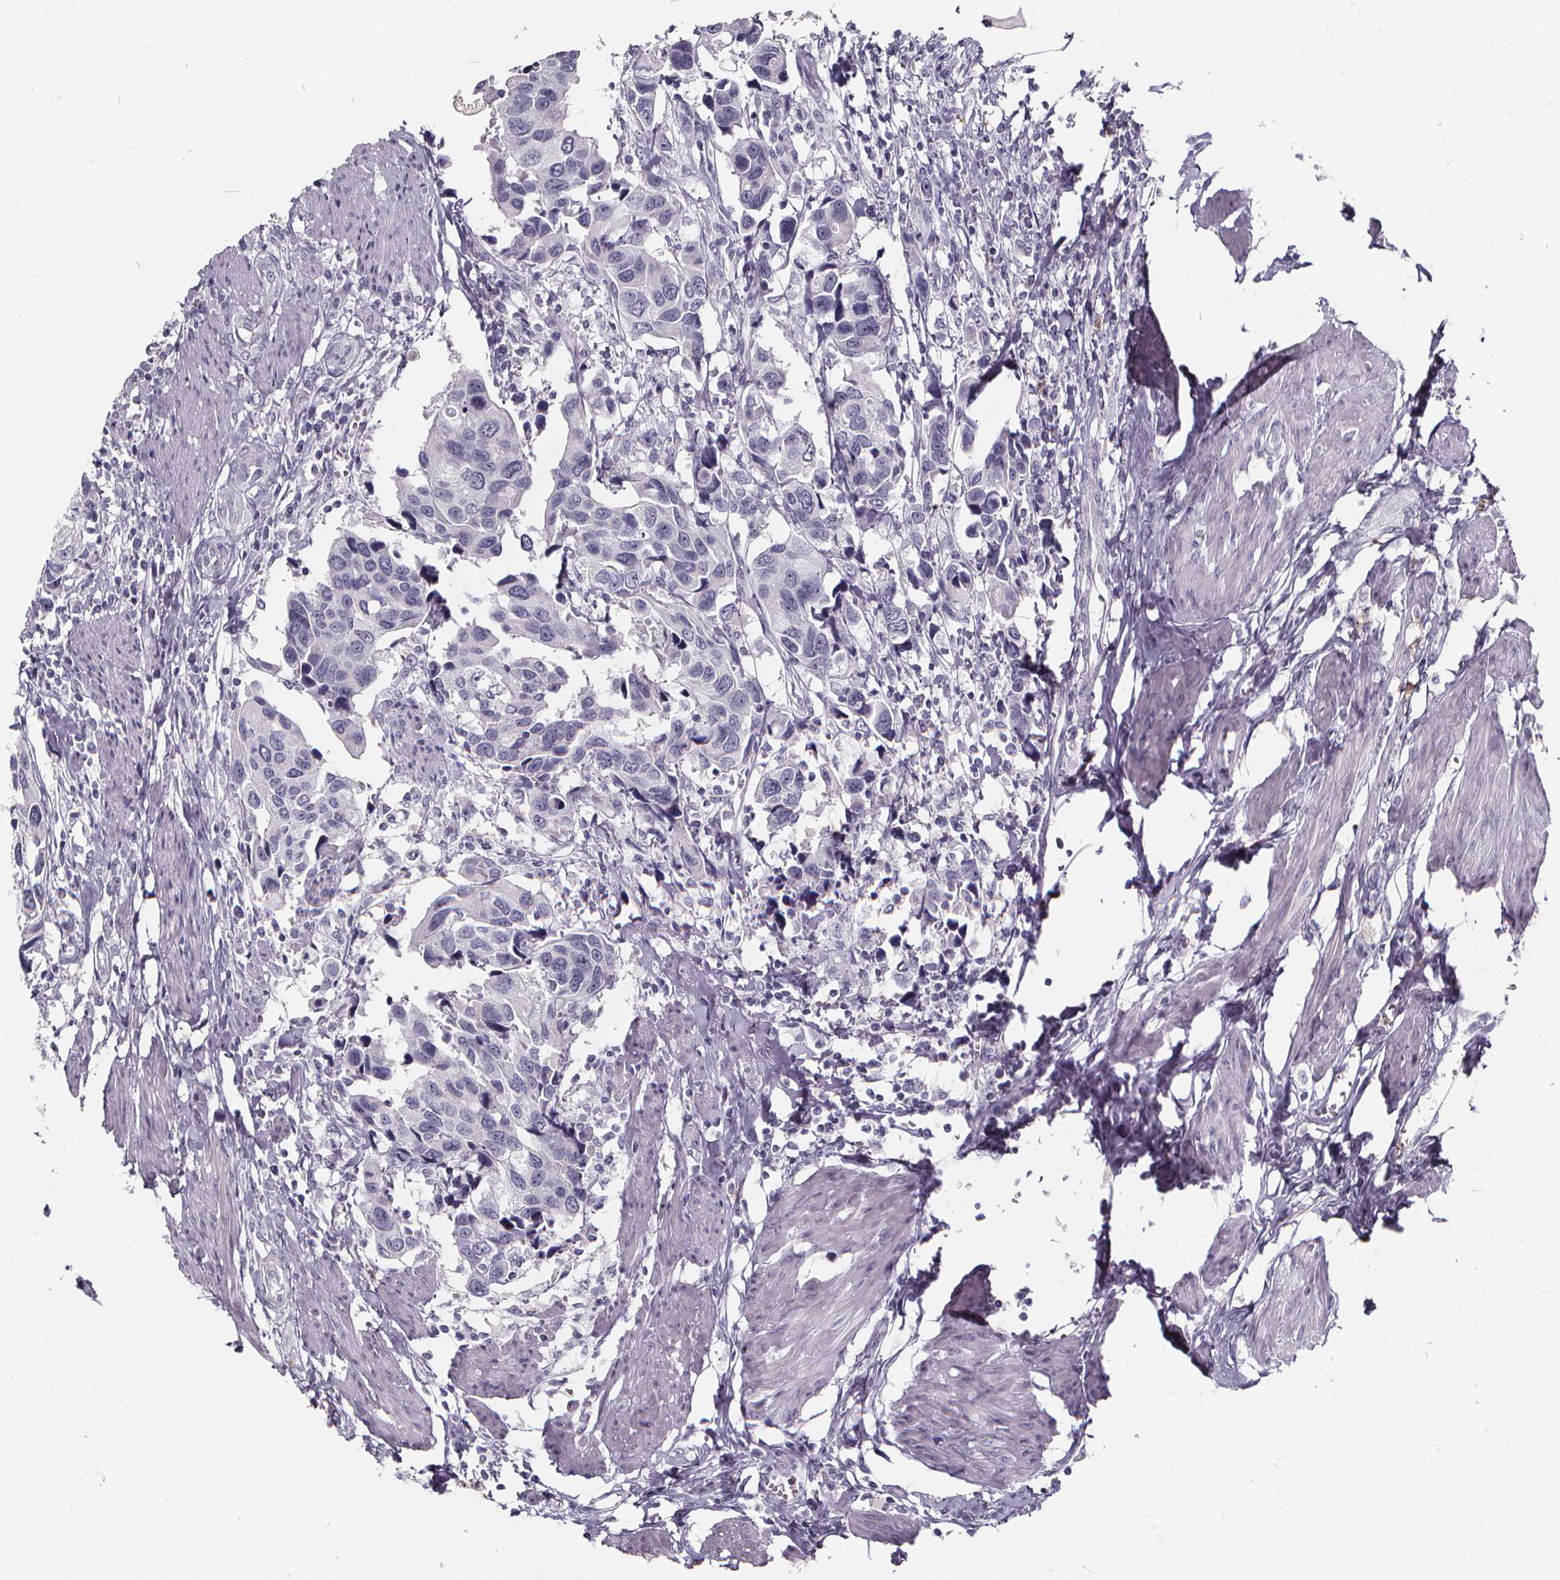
{"staining": {"intensity": "negative", "quantity": "none", "location": "none"}, "tissue": "urothelial cancer", "cell_type": "Tumor cells", "image_type": "cancer", "snomed": [{"axis": "morphology", "description": "Urothelial carcinoma, High grade"}, {"axis": "topography", "description": "Urinary bladder"}], "caption": "Immunohistochemical staining of human high-grade urothelial carcinoma demonstrates no significant expression in tumor cells.", "gene": "SPEF2", "patient": {"sex": "male", "age": 60}}